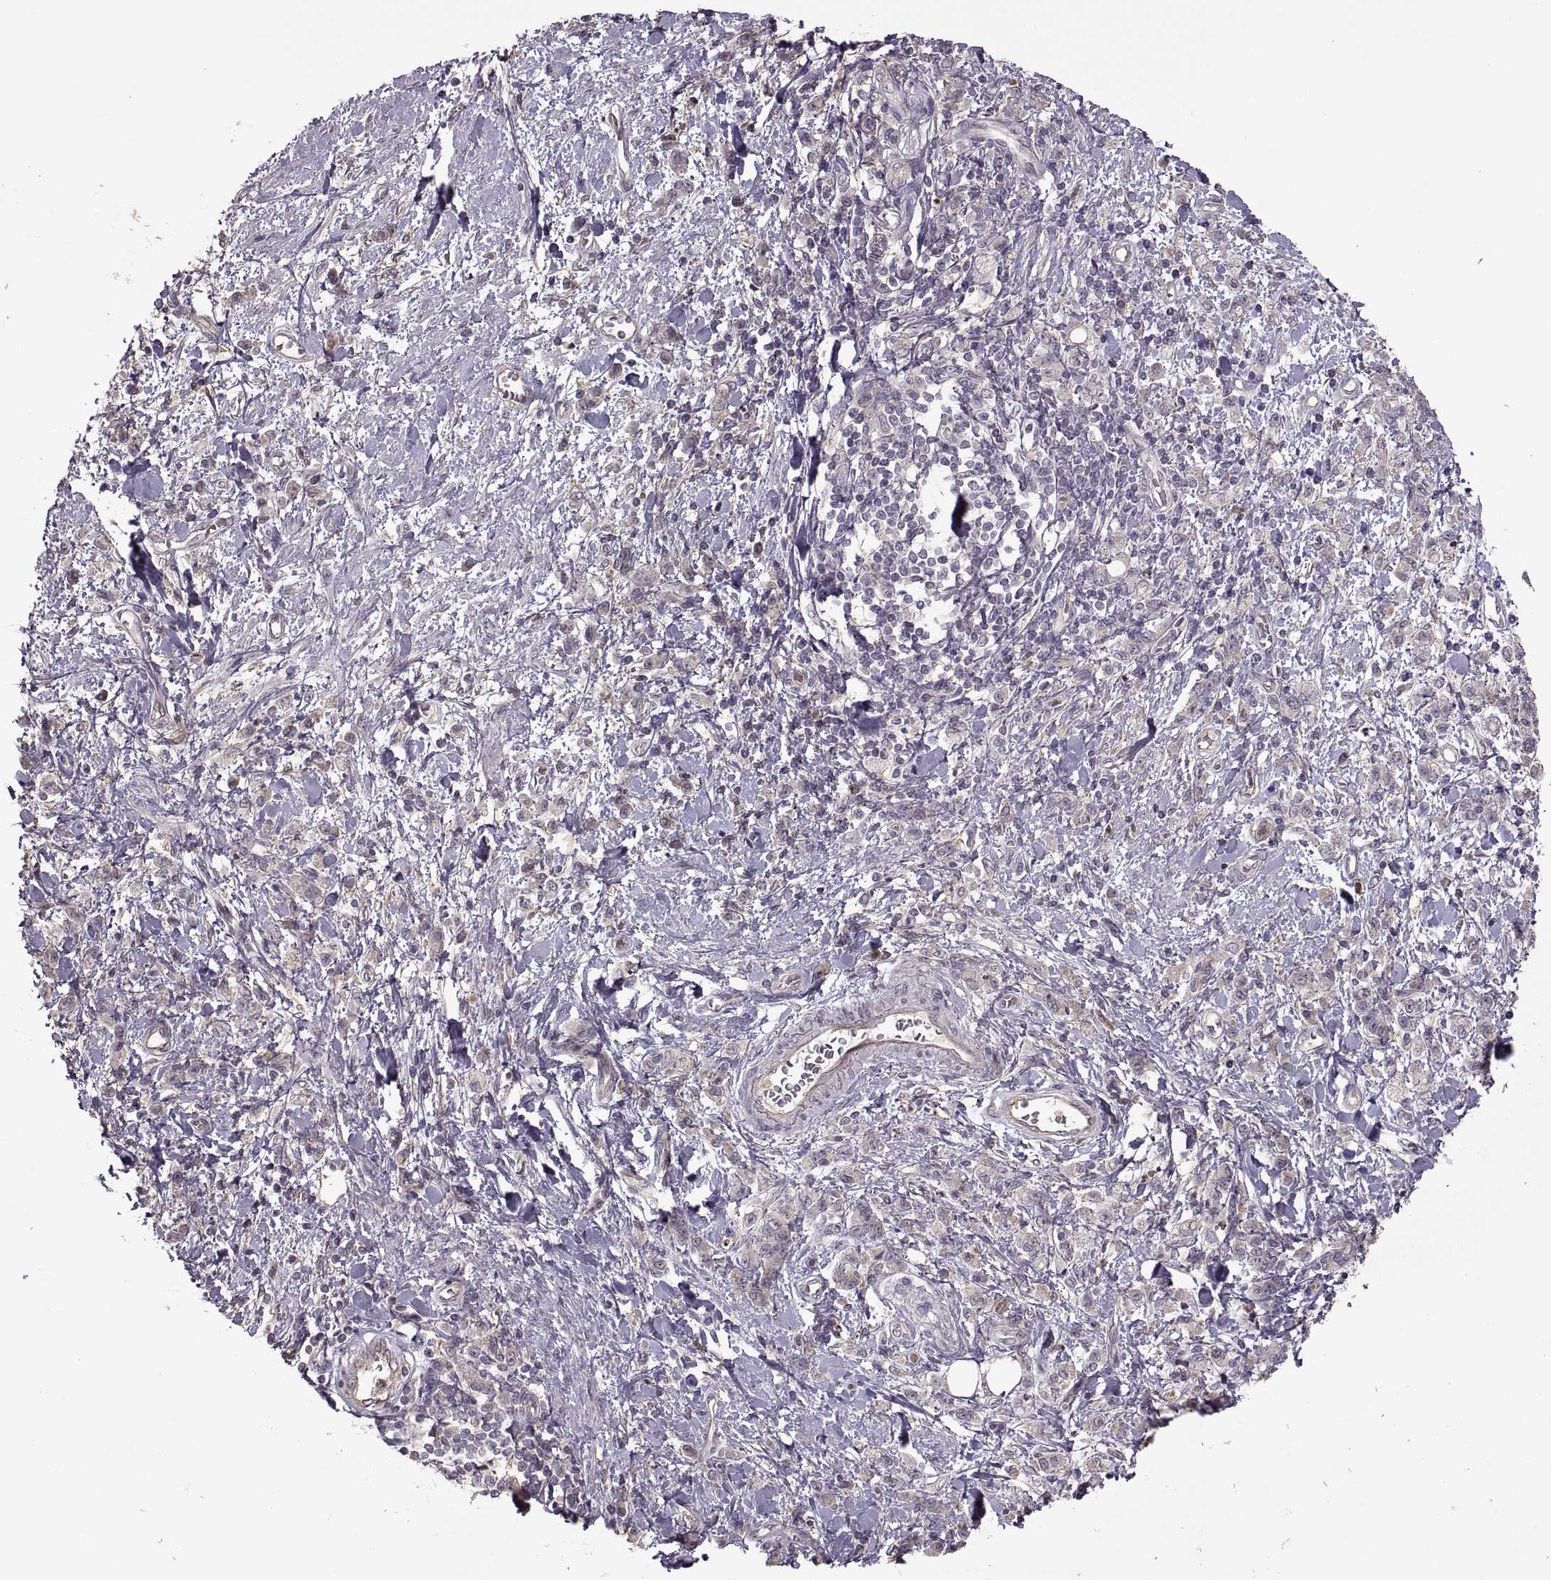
{"staining": {"intensity": "negative", "quantity": "none", "location": "none"}, "tissue": "stomach cancer", "cell_type": "Tumor cells", "image_type": "cancer", "snomed": [{"axis": "morphology", "description": "Adenocarcinoma, NOS"}, {"axis": "topography", "description": "Stomach"}], "caption": "The micrograph displays no significant staining in tumor cells of stomach cancer (adenocarcinoma).", "gene": "PIERCE1", "patient": {"sex": "male", "age": 77}}